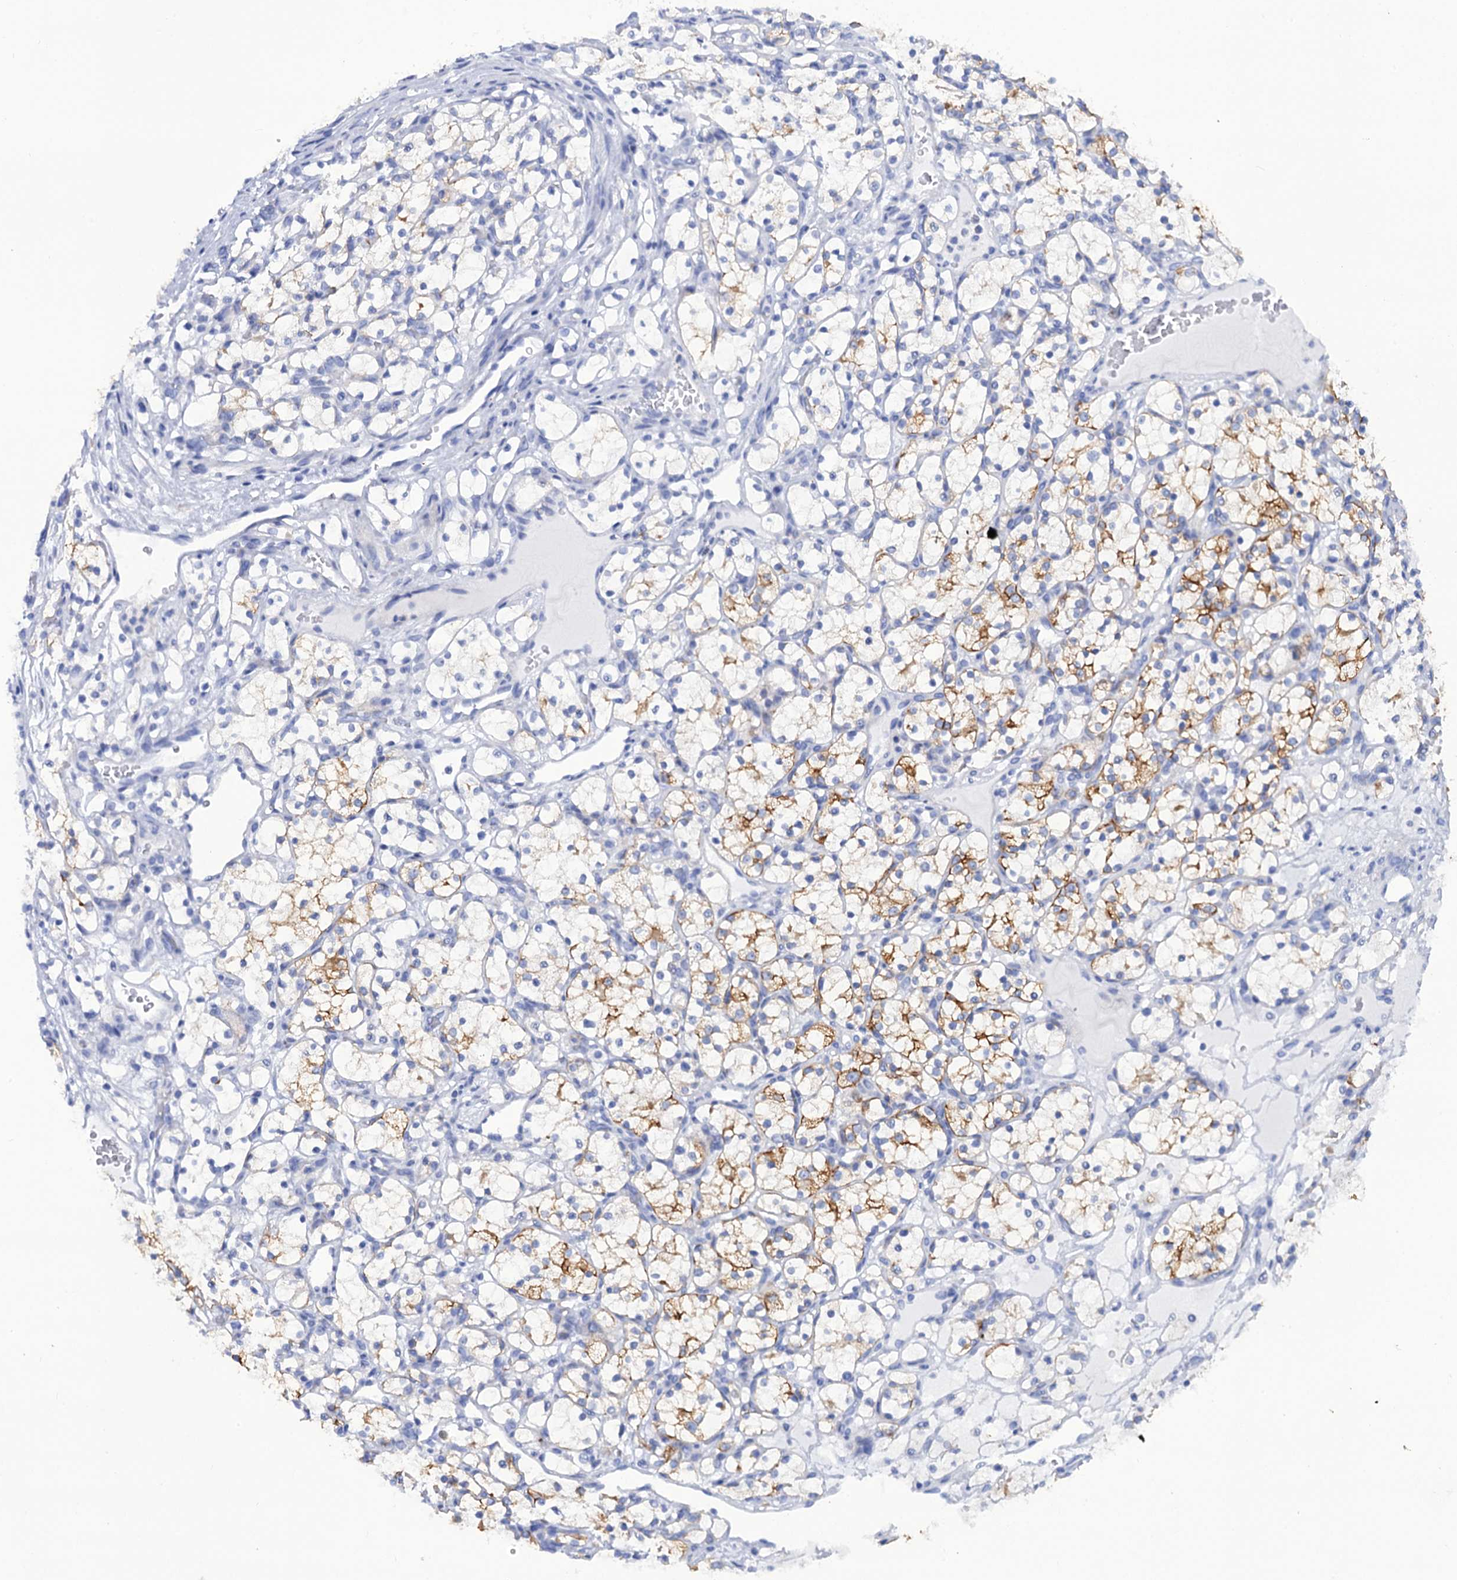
{"staining": {"intensity": "moderate", "quantity": "25%-75%", "location": "cytoplasmic/membranous"}, "tissue": "renal cancer", "cell_type": "Tumor cells", "image_type": "cancer", "snomed": [{"axis": "morphology", "description": "Adenocarcinoma, NOS"}, {"axis": "topography", "description": "Kidney"}], "caption": "A brown stain labels moderate cytoplasmic/membranous staining of a protein in human renal adenocarcinoma tumor cells. The staining was performed using DAB, with brown indicating positive protein expression. Nuclei are stained blue with hematoxylin.", "gene": "RAB3IP", "patient": {"sex": "female", "age": 69}}